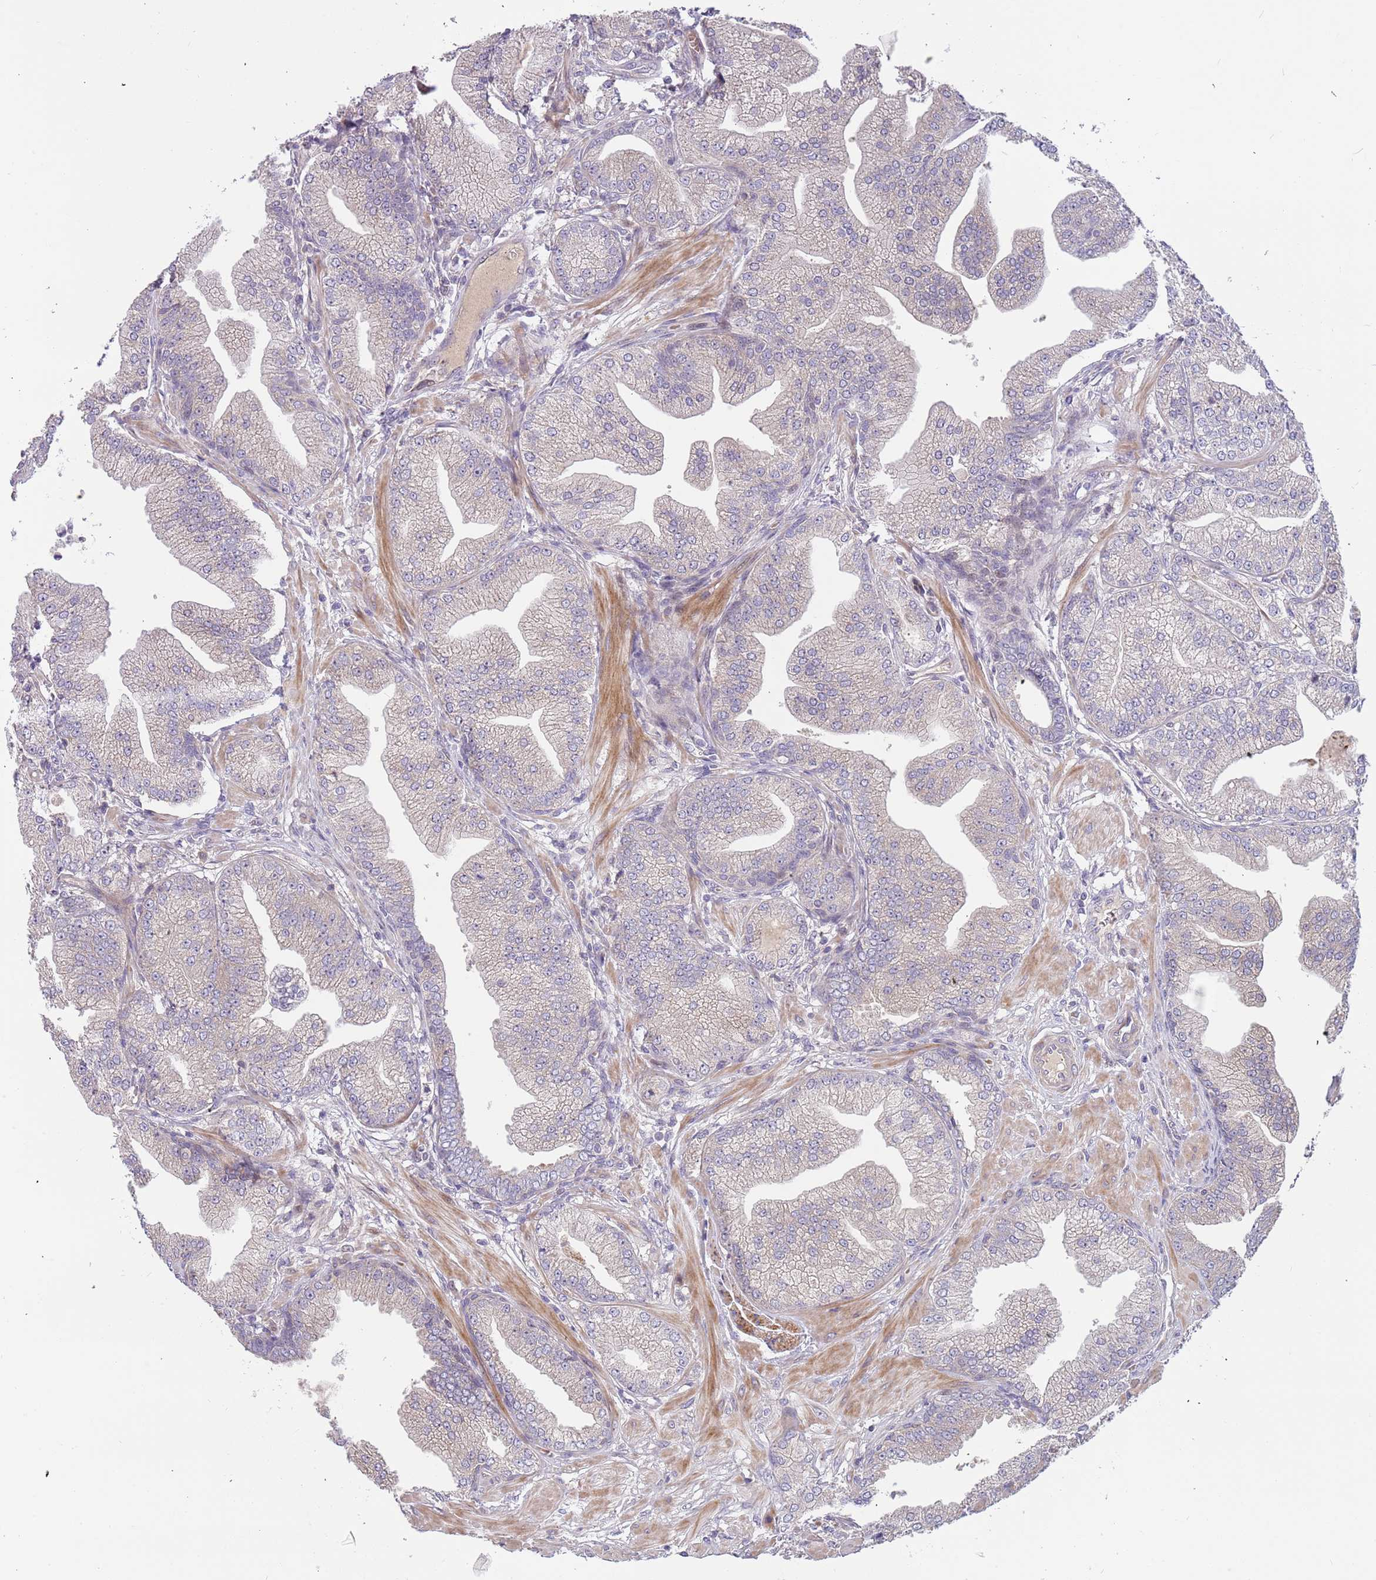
{"staining": {"intensity": "negative", "quantity": "none", "location": "none"}, "tissue": "prostate cancer", "cell_type": "Tumor cells", "image_type": "cancer", "snomed": [{"axis": "morphology", "description": "Adenocarcinoma, Low grade"}, {"axis": "topography", "description": "Prostate"}], "caption": "DAB (3,3'-diaminobenzidine) immunohistochemical staining of human prostate cancer (low-grade adenocarcinoma) exhibits no significant positivity in tumor cells.", "gene": "TRAPPC6B", "patient": {"sex": "male", "age": 55}}